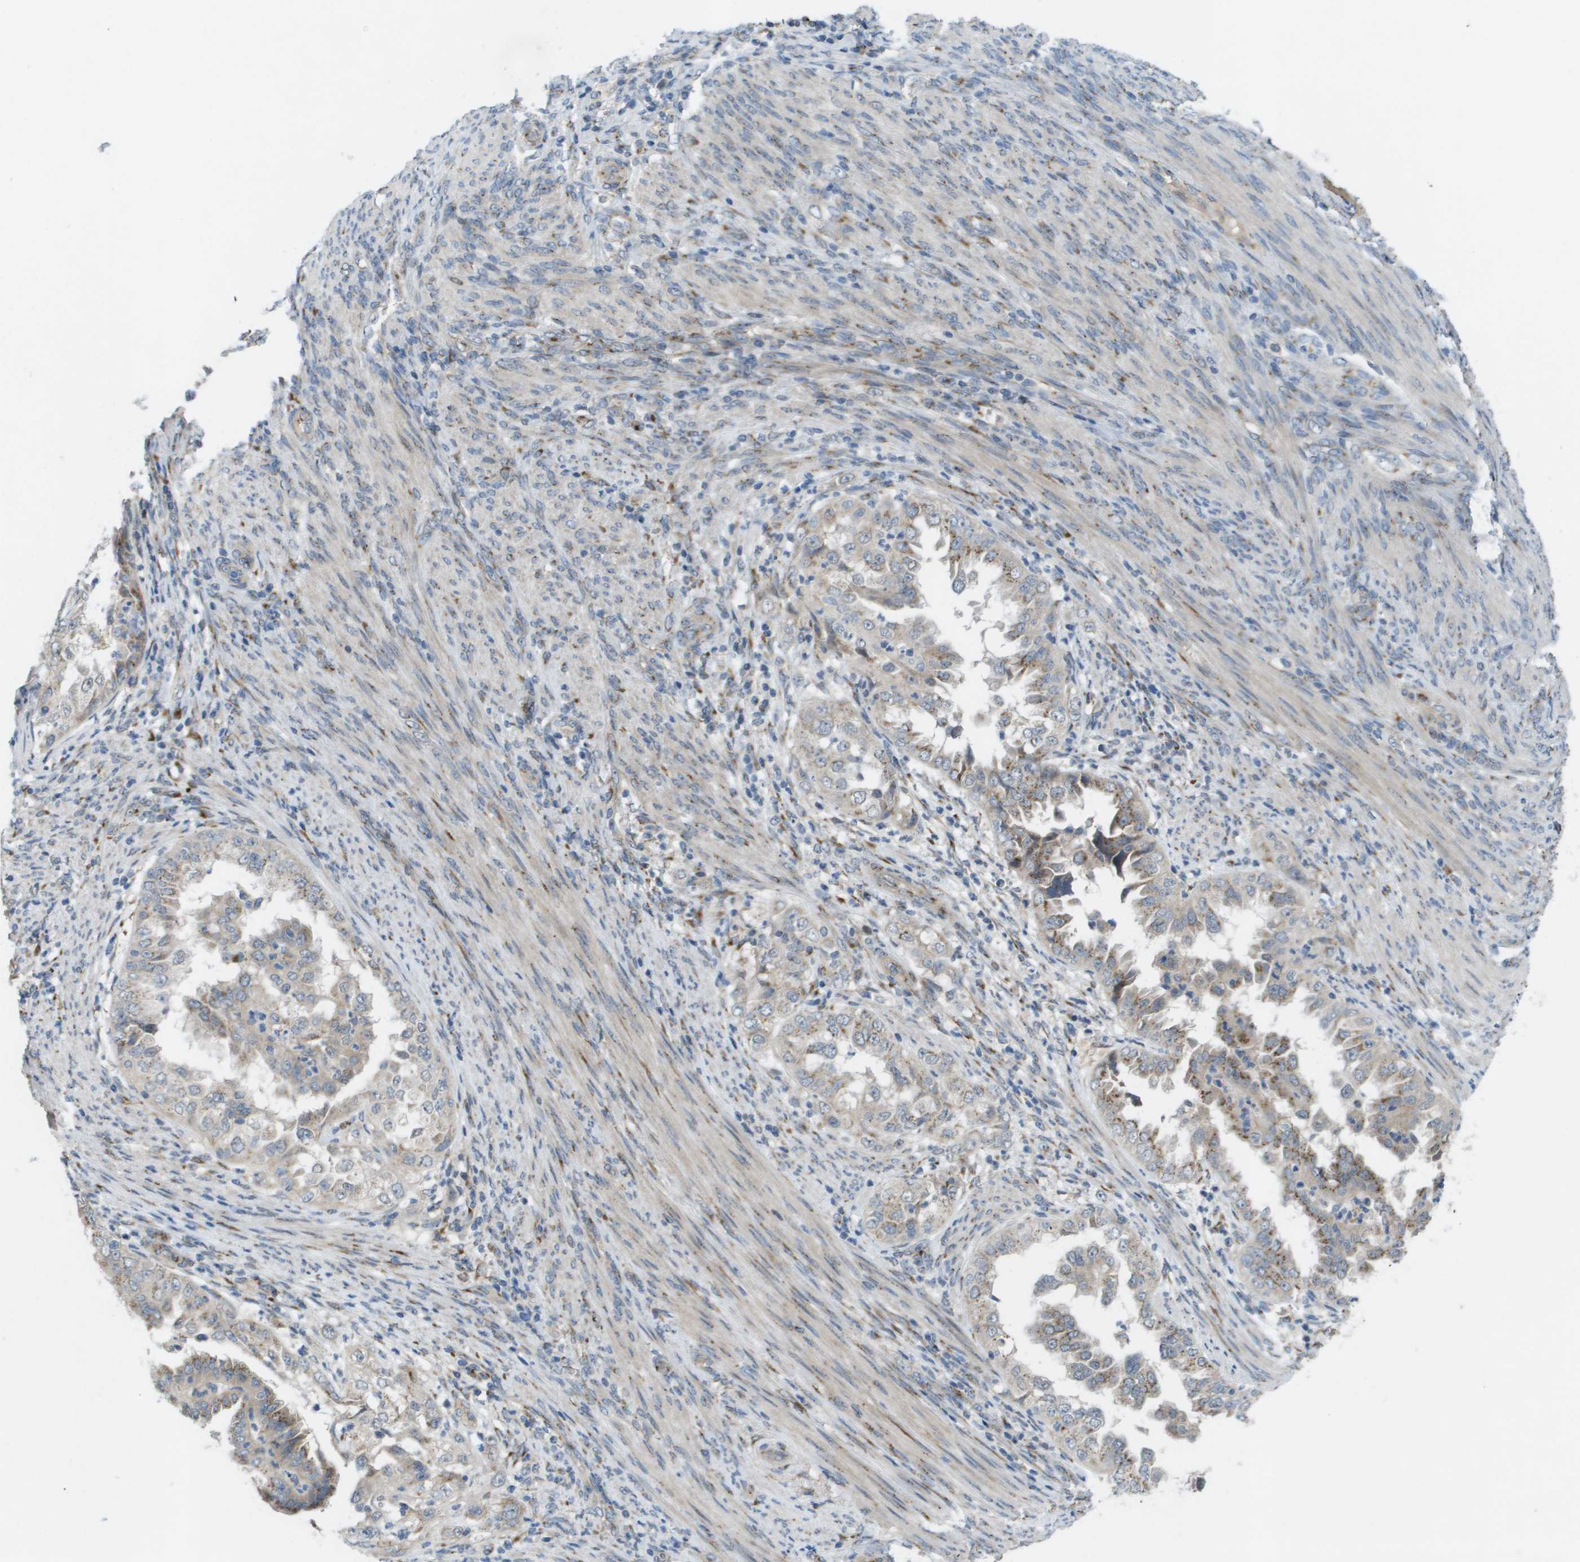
{"staining": {"intensity": "moderate", "quantity": "<25%", "location": "cytoplasmic/membranous"}, "tissue": "endometrial cancer", "cell_type": "Tumor cells", "image_type": "cancer", "snomed": [{"axis": "morphology", "description": "Adenocarcinoma, NOS"}, {"axis": "topography", "description": "Endometrium"}], "caption": "This is an image of immunohistochemistry staining of adenocarcinoma (endometrial), which shows moderate positivity in the cytoplasmic/membranous of tumor cells.", "gene": "QSOX2", "patient": {"sex": "female", "age": 85}}